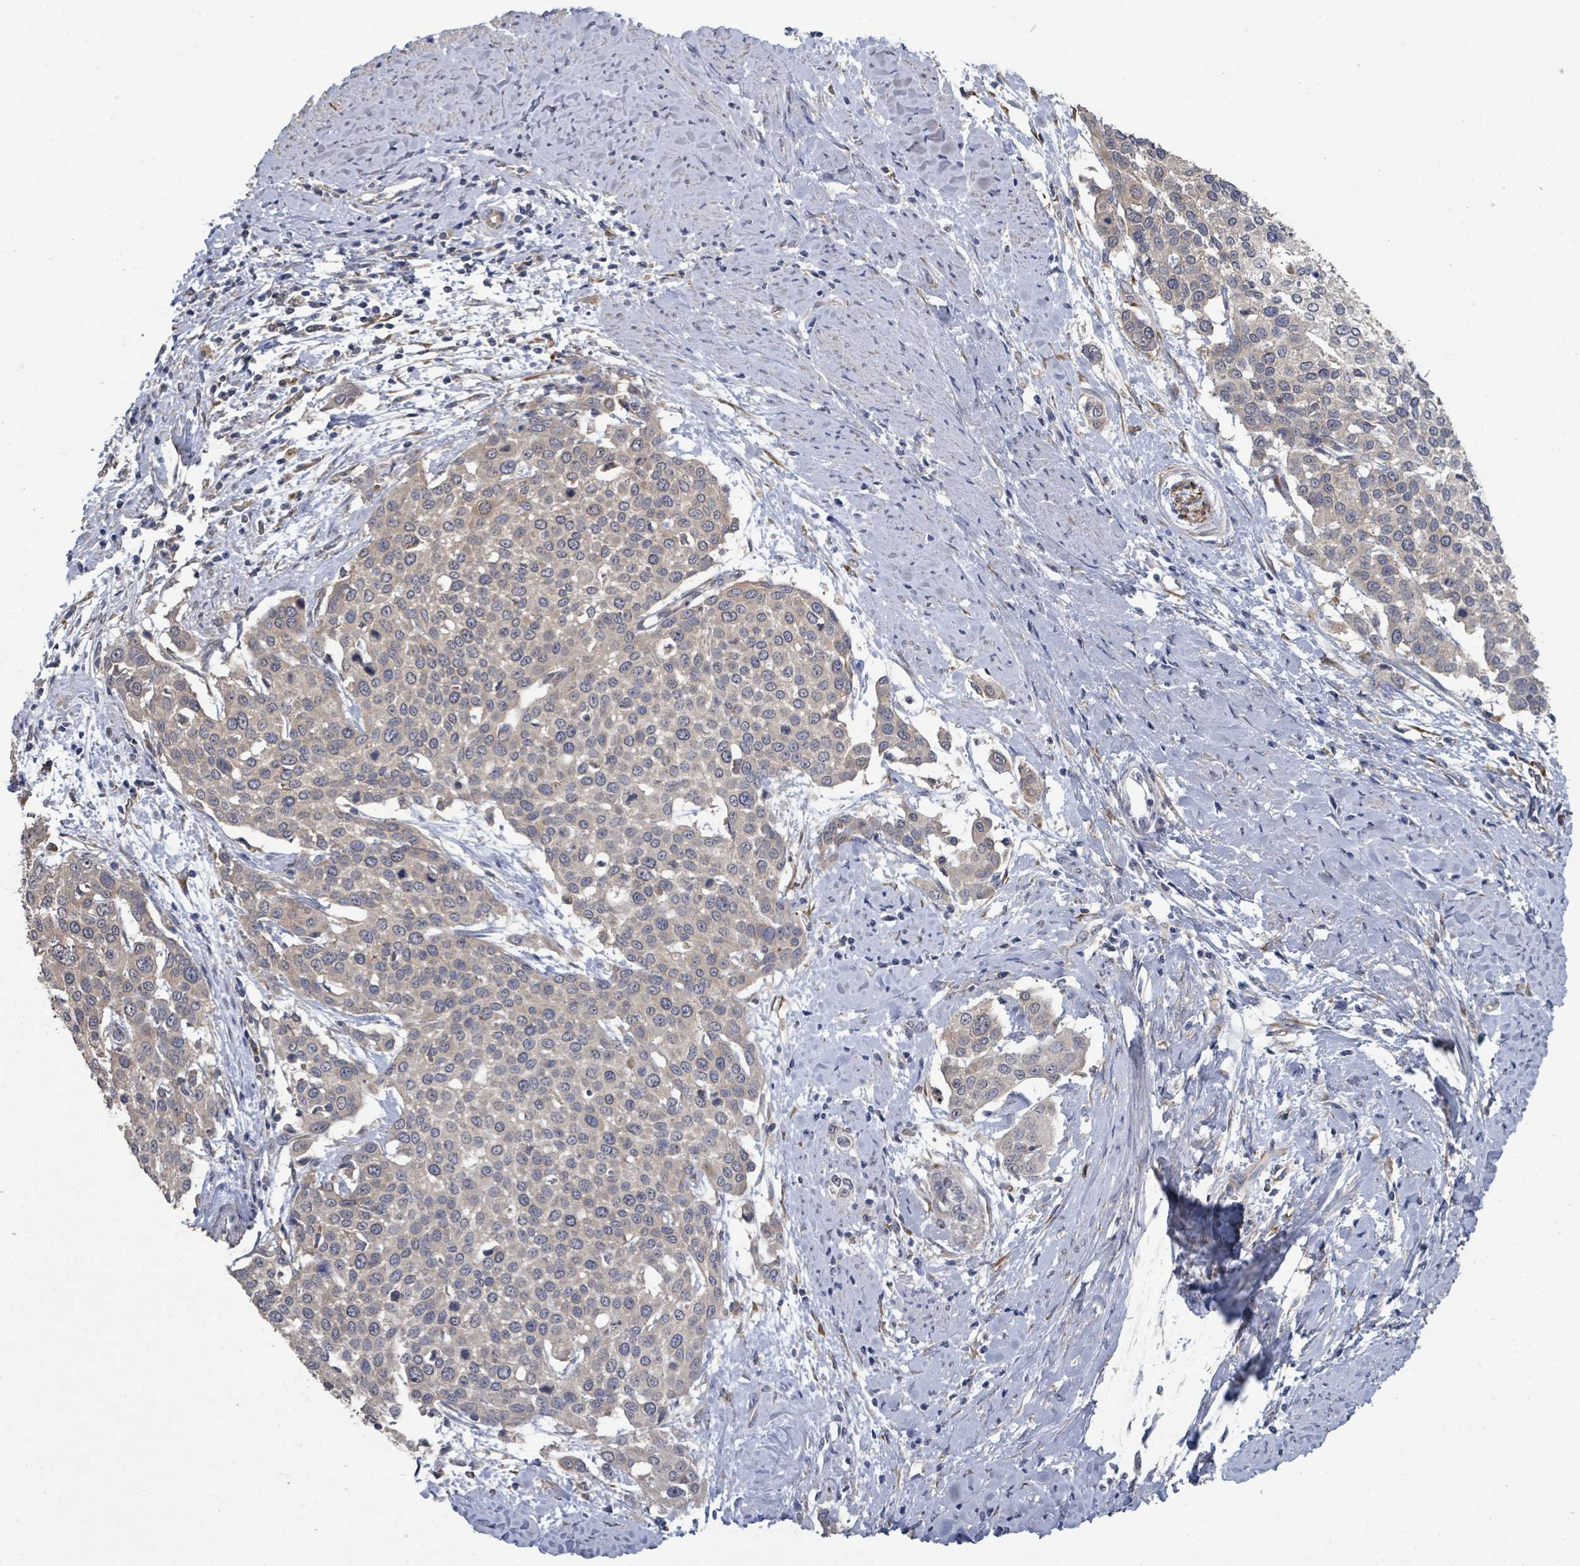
{"staining": {"intensity": "negative", "quantity": "none", "location": "none"}, "tissue": "cervical cancer", "cell_type": "Tumor cells", "image_type": "cancer", "snomed": [{"axis": "morphology", "description": "Squamous cell carcinoma, NOS"}, {"axis": "topography", "description": "Cervix"}], "caption": "Immunohistochemistry (IHC) image of cervical cancer stained for a protein (brown), which displays no positivity in tumor cells.", "gene": "SLC9A7", "patient": {"sex": "female", "age": 44}}